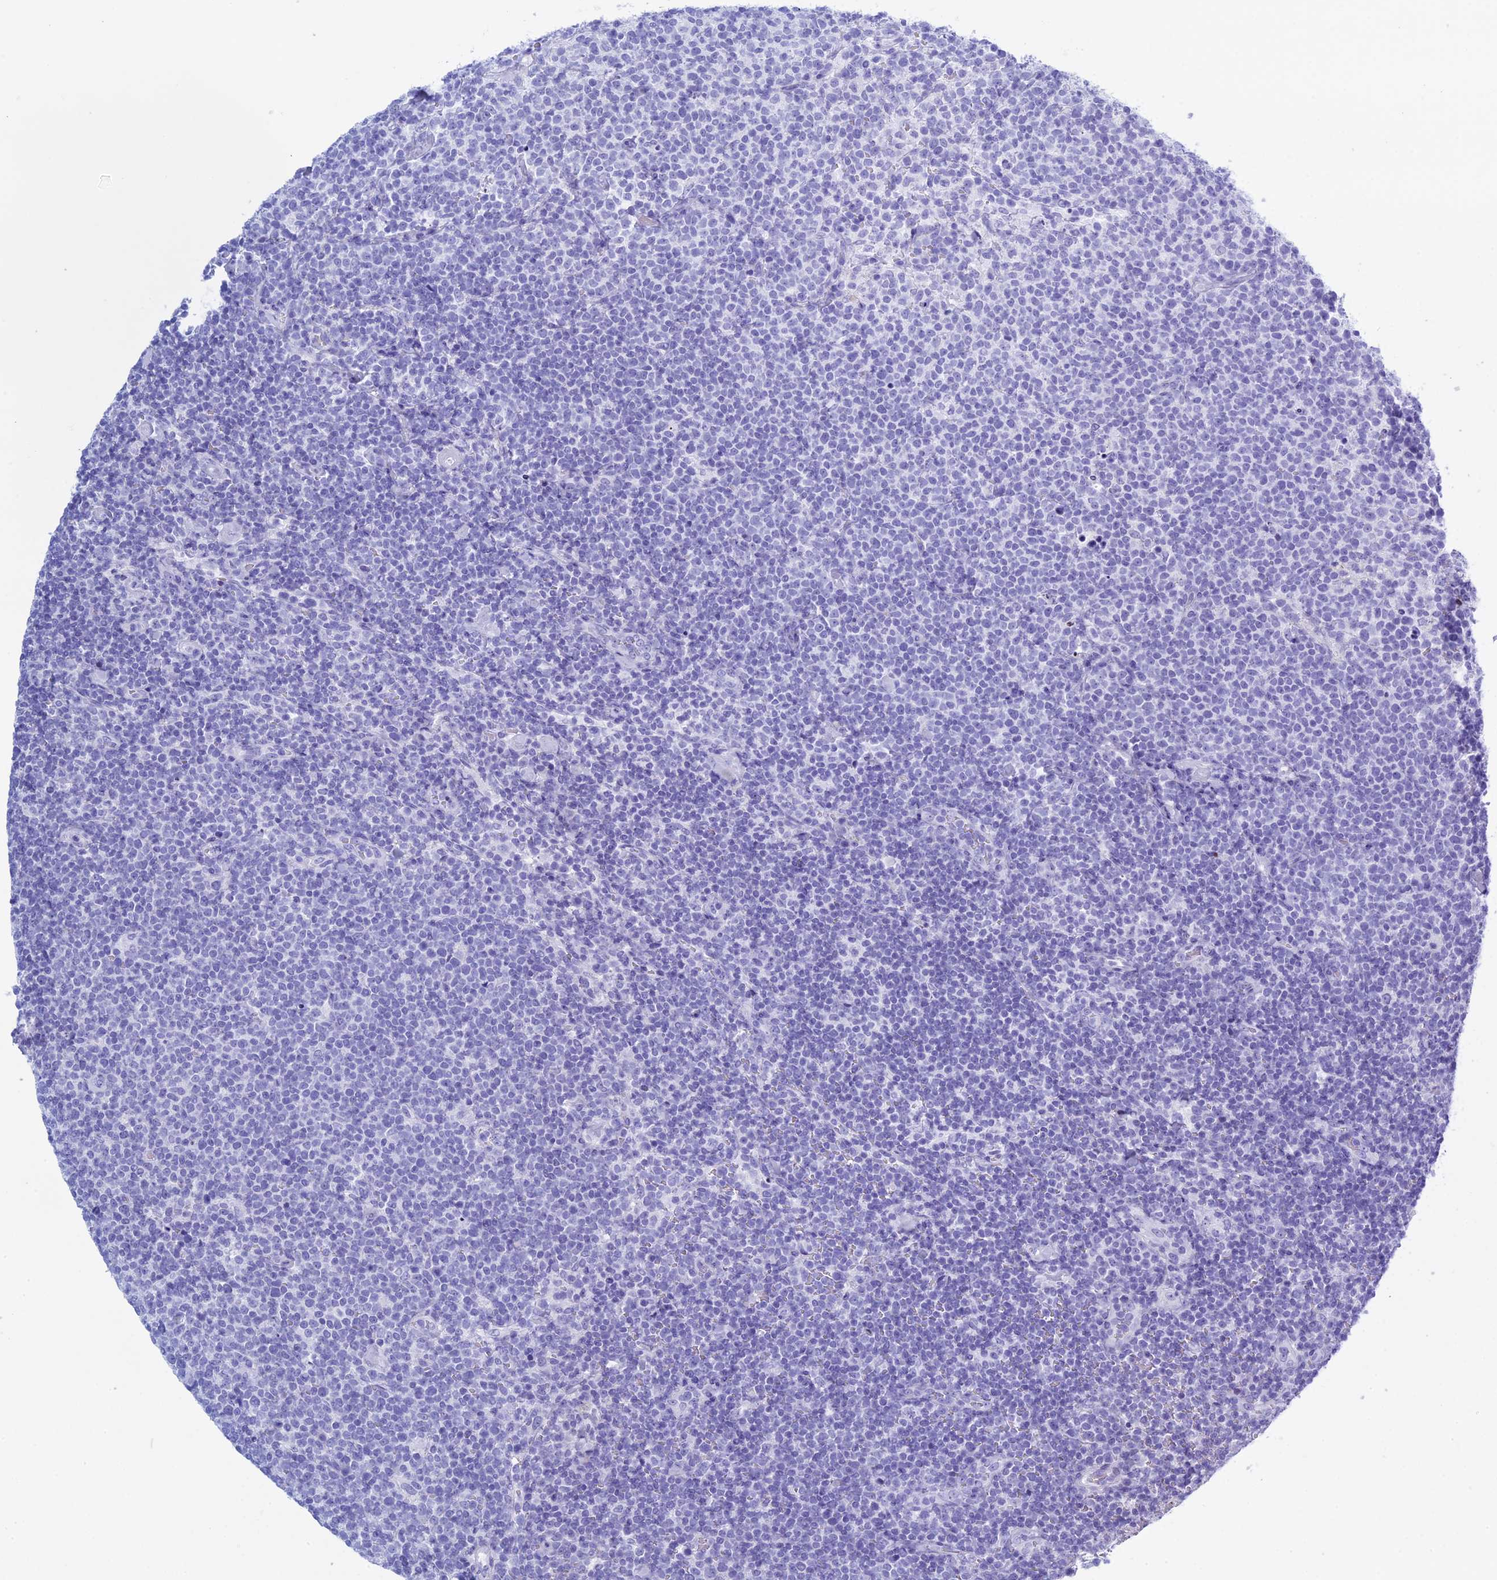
{"staining": {"intensity": "negative", "quantity": "none", "location": "none"}, "tissue": "lymphoma", "cell_type": "Tumor cells", "image_type": "cancer", "snomed": [{"axis": "morphology", "description": "Malignant lymphoma, non-Hodgkin's type, High grade"}, {"axis": "topography", "description": "Lymph node"}], "caption": "Protein analysis of malignant lymphoma, non-Hodgkin's type (high-grade) exhibits no significant positivity in tumor cells. Brightfield microscopy of IHC stained with DAB (3,3'-diaminobenzidine) (brown) and hematoxylin (blue), captured at high magnification.", "gene": "KCTD21", "patient": {"sex": "male", "age": 61}}